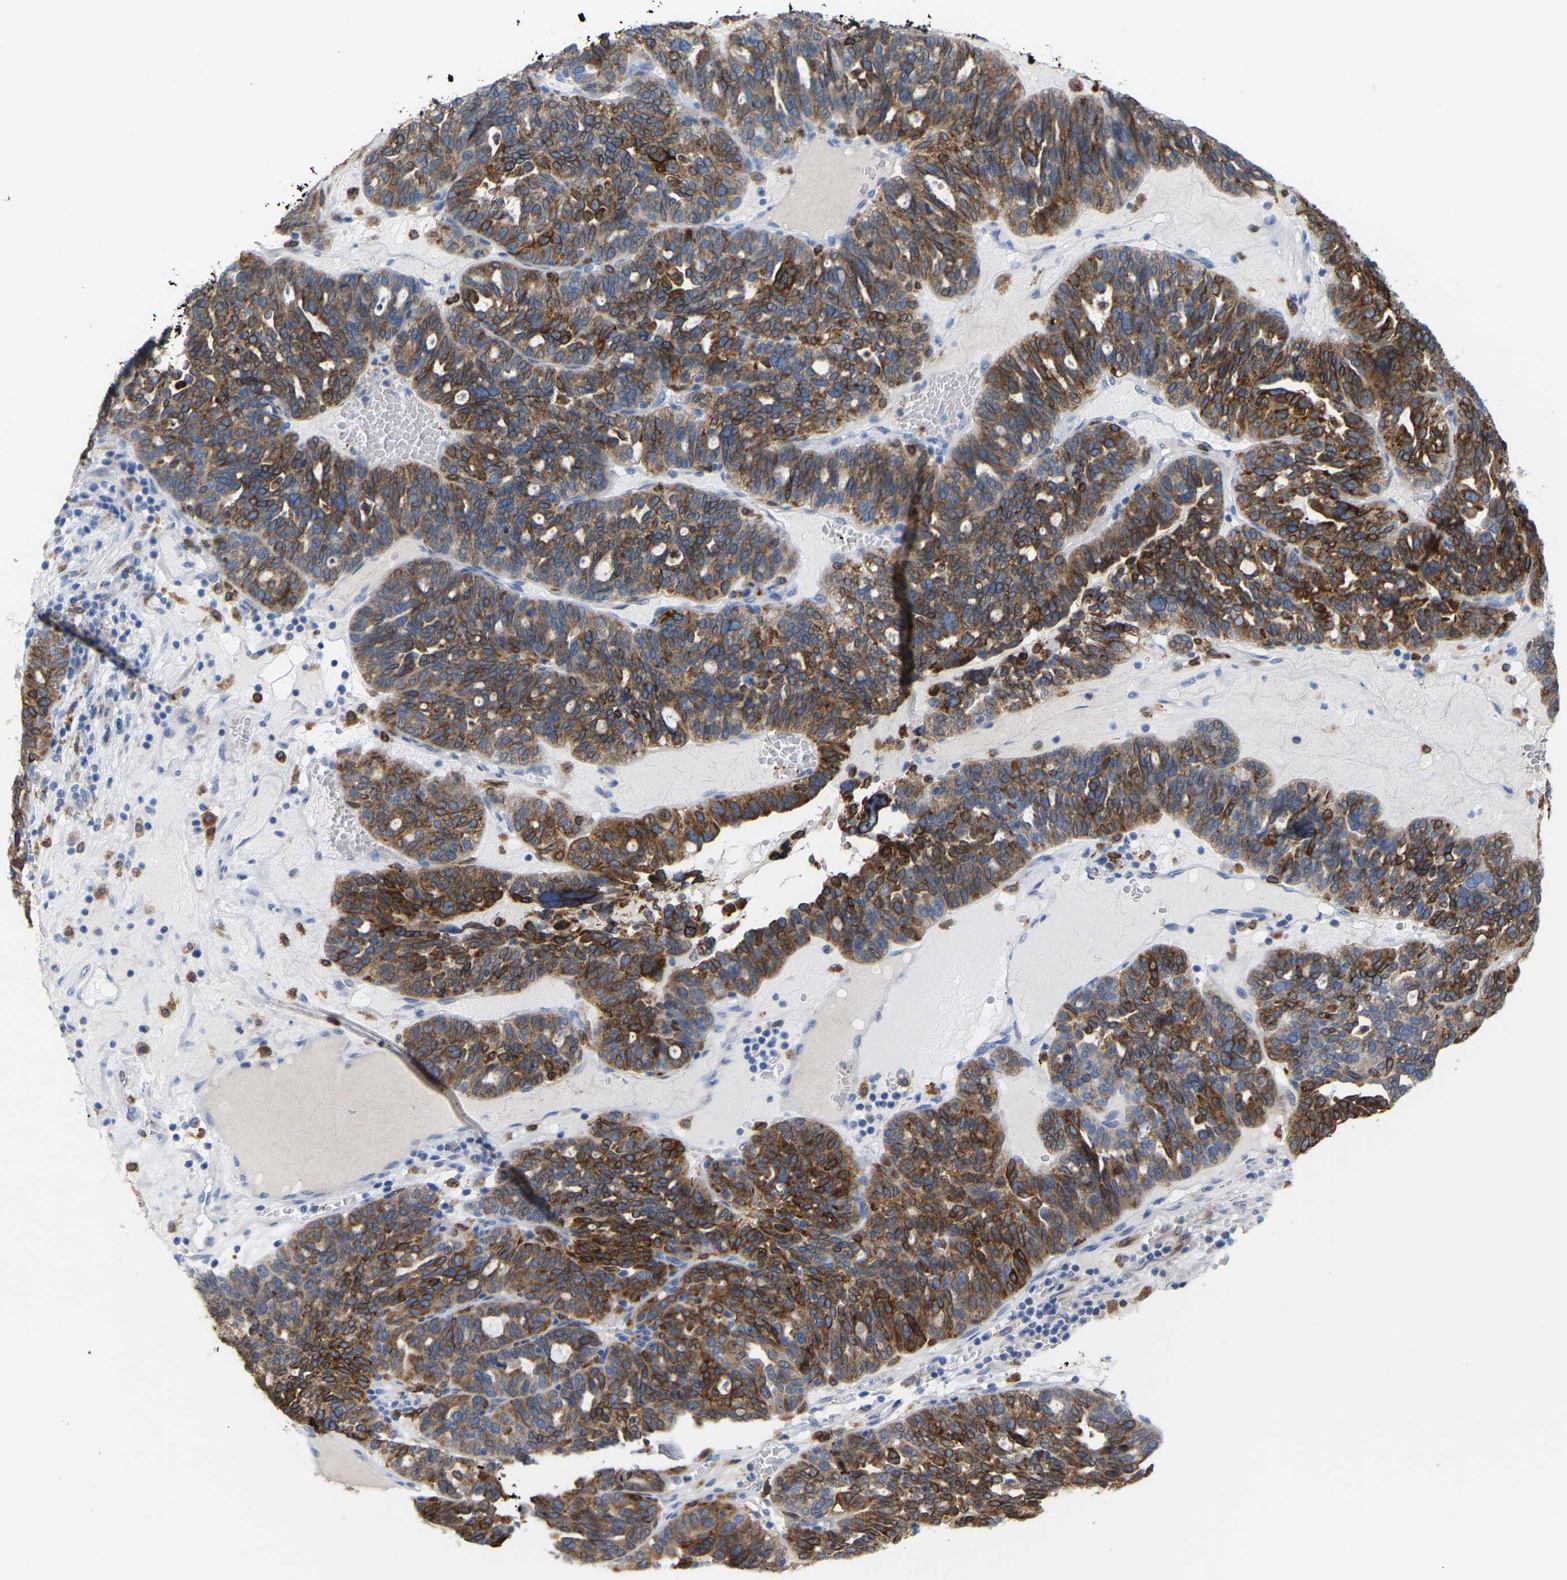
{"staining": {"intensity": "strong", "quantity": ">75%", "location": "cytoplasmic/membranous"}, "tissue": "ovarian cancer", "cell_type": "Tumor cells", "image_type": "cancer", "snomed": [{"axis": "morphology", "description": "Cystadenocarcinoma, serous, NOS"}, {"axis": "topography", "description": "Ovary"}], "caption": "The micrograph demonstrates immunohistochemical staining of ovarian serous cystadenocarcinoma. There is strong cytoplasmic/membranous staining is appreciated in approximately >75% of tumor cells.", "gene": "PTGS1", "patient": {"sex": "female", "age": 59}}